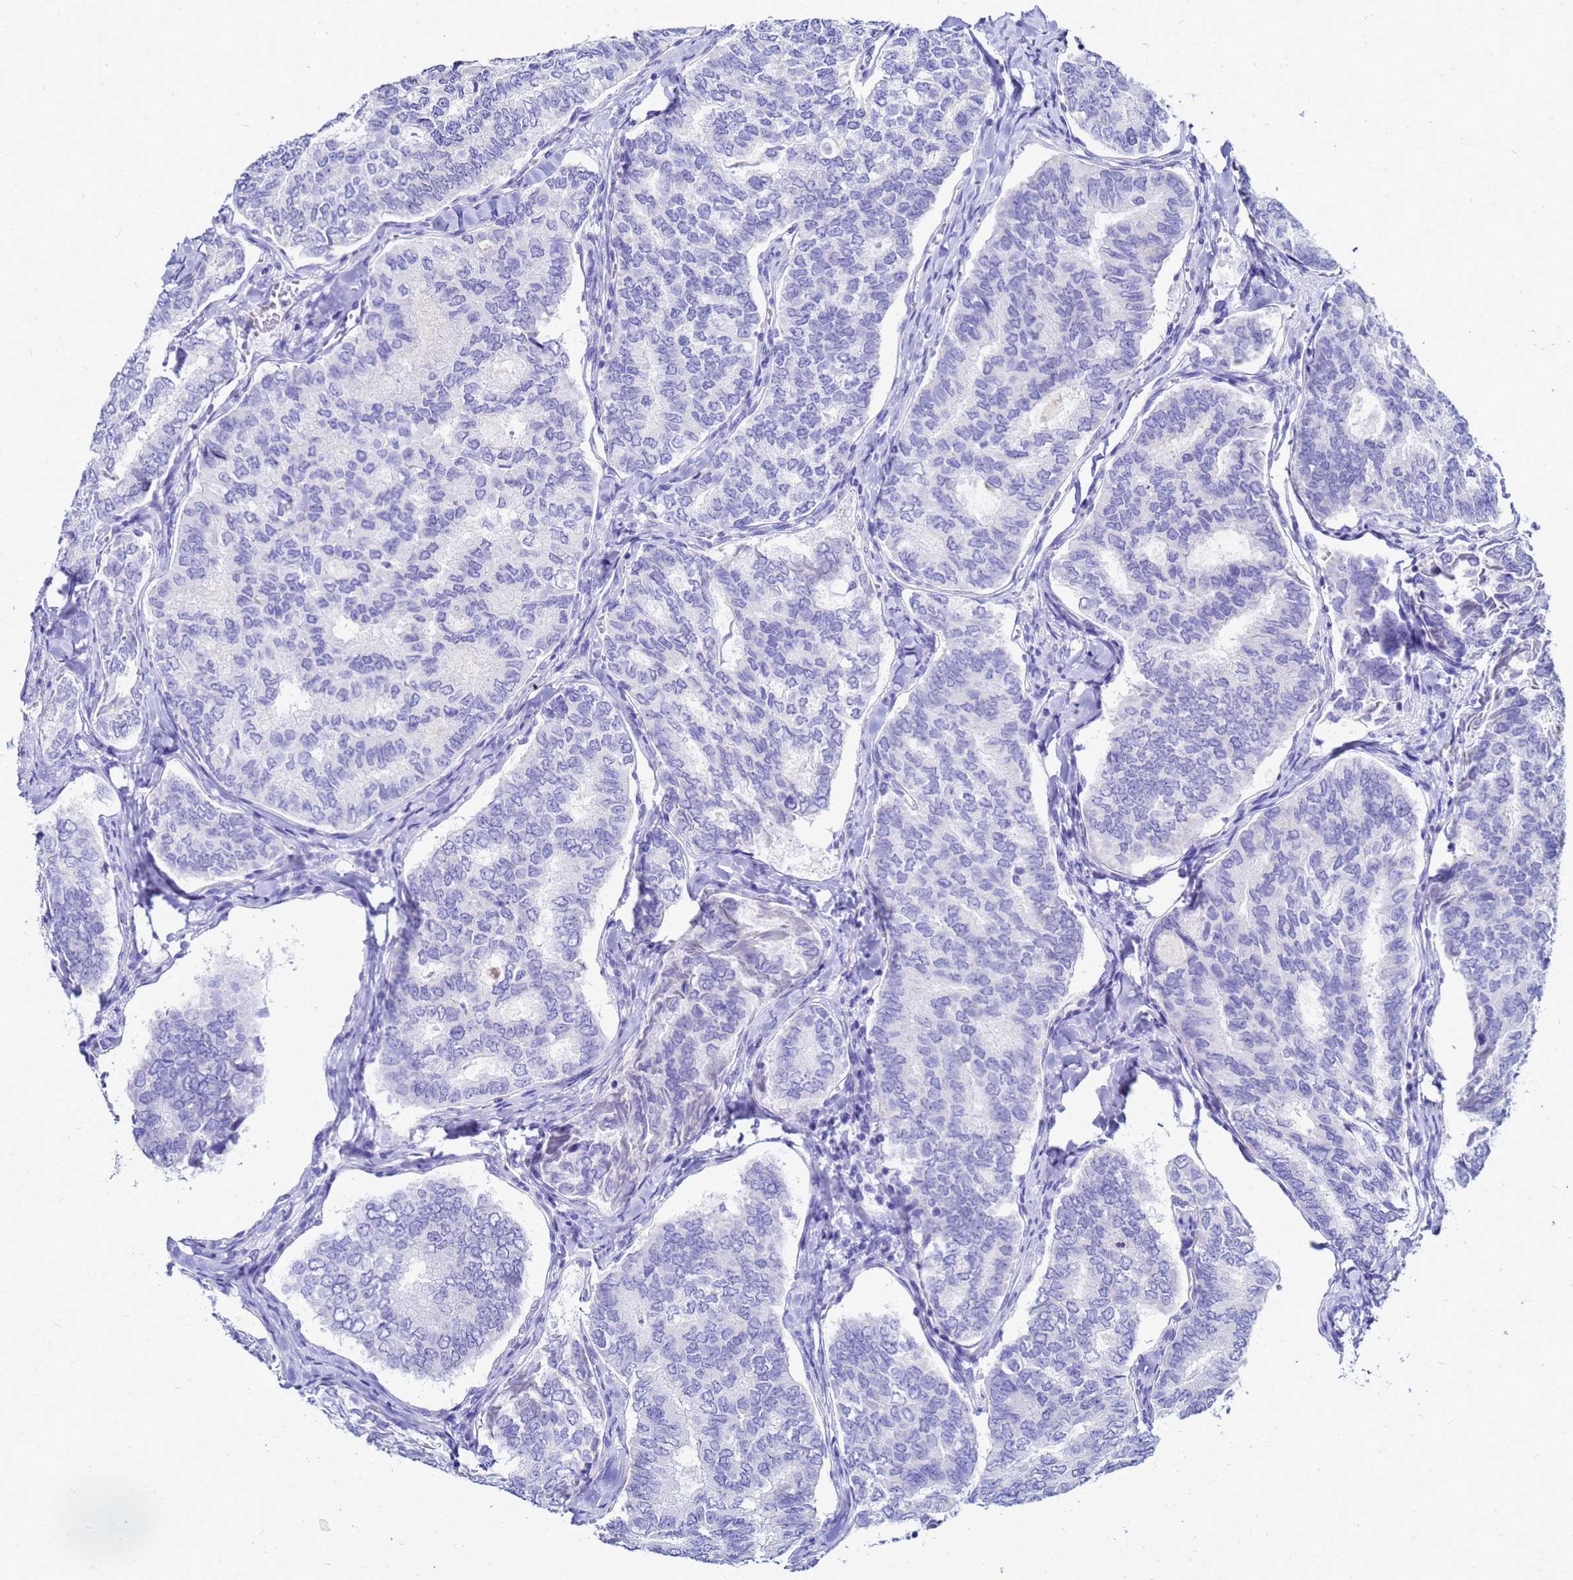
{"staining": {"intensity": "negative", "quantity": "none", "location": "none"}, "tissue": "thyroid cancer", "cell_type": "Tumor cells", "image_type": "cancer", "snomed": [{"axis": "morphology", "description": "Papillary adenocarcinoma, NOS"}, {"axis": "topography", "description": "Thyroid gland"}], "caption": "Immunohistochemistry (IHC) of human thyroid cancer (papillary adenocarcinoma) displays no positivity in tumor cells. (IHC, brightfield microscopy, high magnification).", "gene": "CKB", "patient": {"sex": "female", "age": 35}}